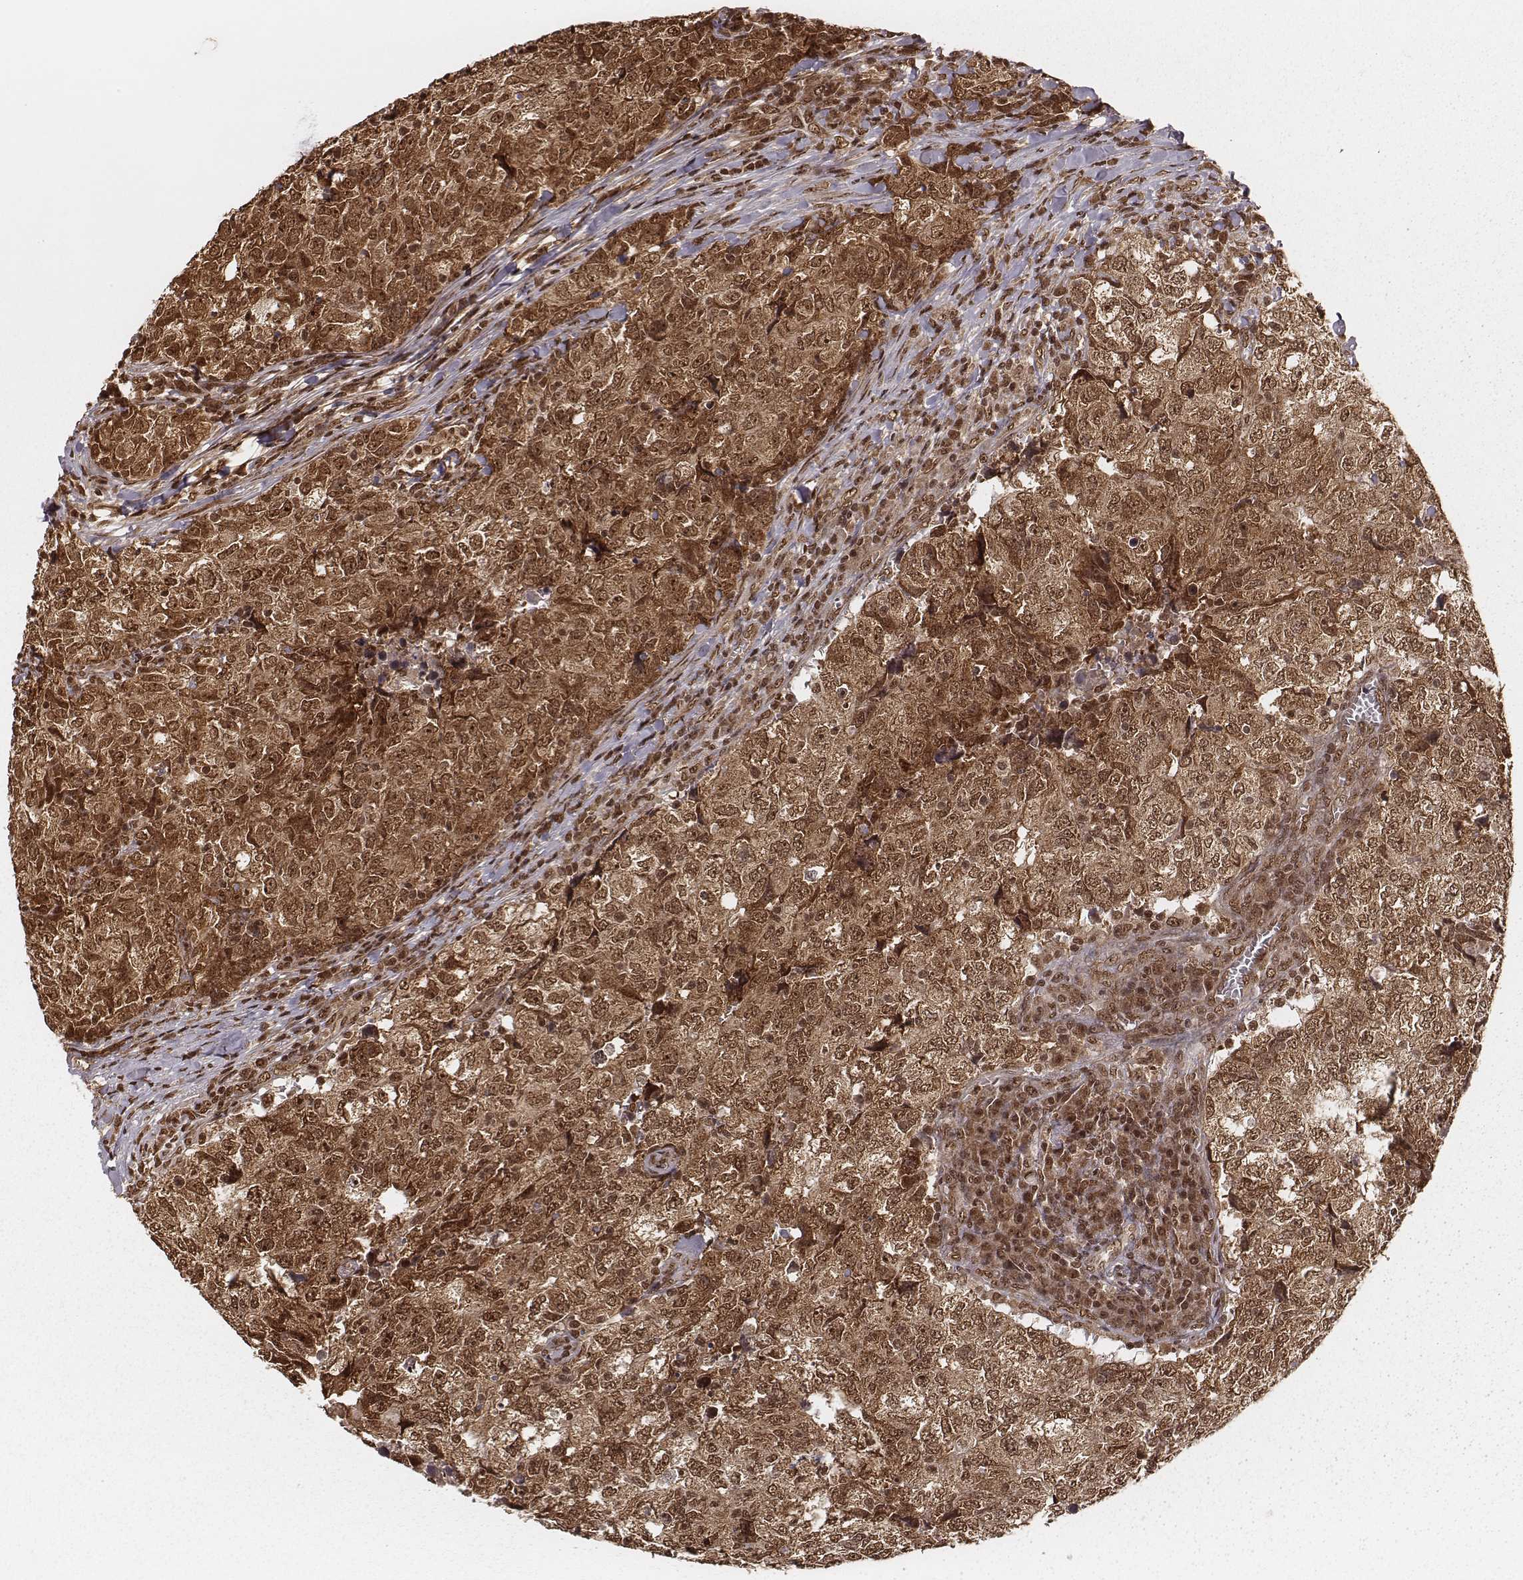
{"staining": {"intensity": "moderate", "quantity": ">75%", "location": "cytoplasmic/membranous,nuclear"}, "tissue": "breast cancer", "cell_type": "Tumor cells", "image_type": "cancer", "snomed": [{"axis": "morphology", "description": "Duct carcinoma"}, {"axis": "topography", "description": "Breast"}], "caption": "The micrograph demonstrates immunohistochemical staining of breast cancer (intraductal carcinoma). There is moderate cytoplasmic/membranous and nuclear staining is present in about >75% of tumor cells.", "gene": "NFX1", "patient": {"sex": "female", "age": 30}}